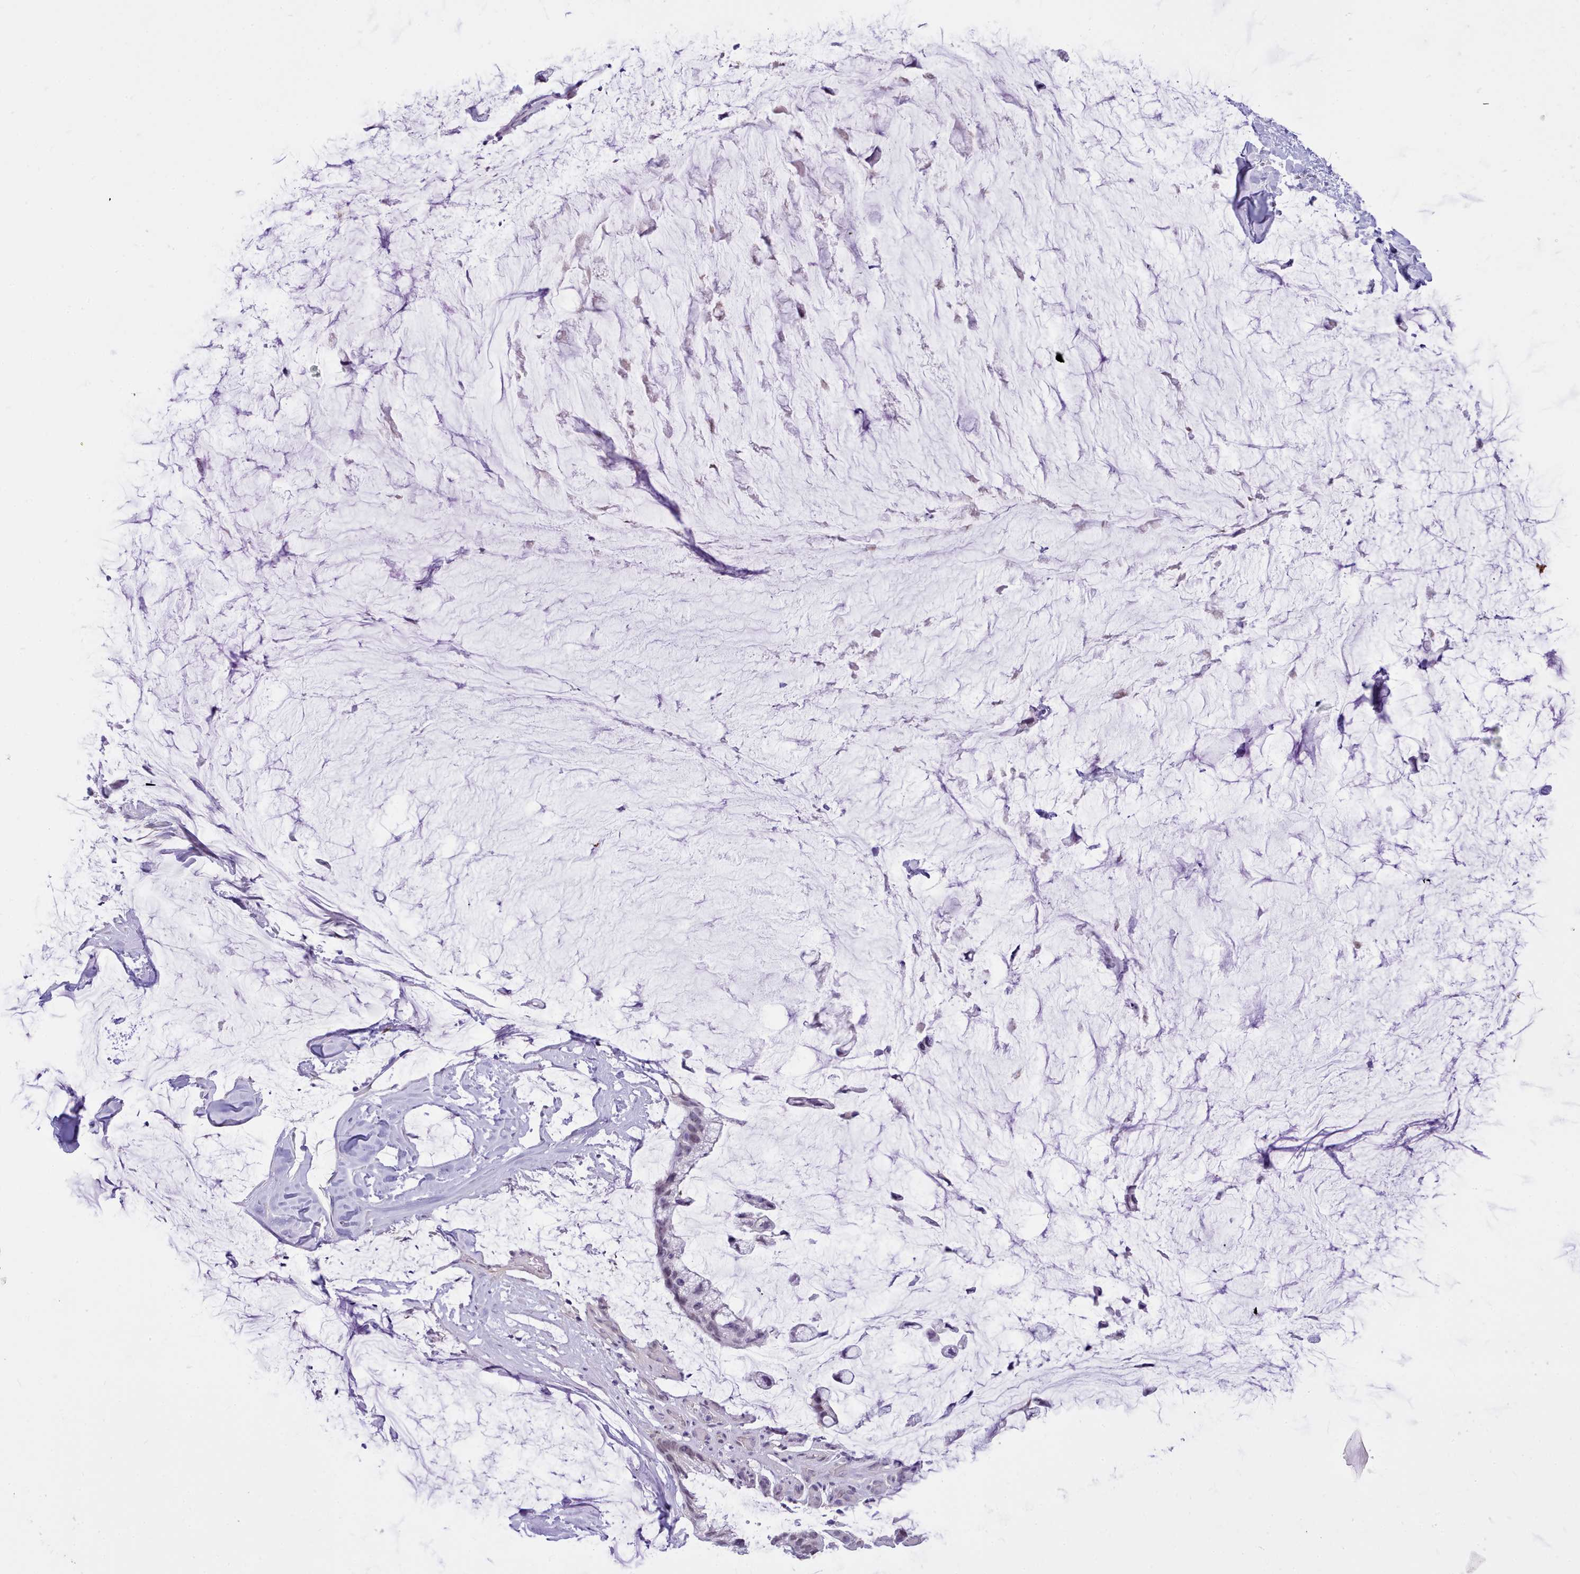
{"staining": {"intensity": "negative", "quantity": "none", "location": "none"}, "tissue": "ovarian cancer", "cell_type": "Tumor cells", "image_type": "cancer", "snomed": [{"axis": "morphology", "description": "Cystadenocarcinoma, mucinous, NOS"}, {"axis": "topography", "description": "Ovary"}], "caption": "Tumor cells show no significant staining in ovarian mucinous cystadenocarcinoma. (DAB (3,3'-diaminobenzidine) immunohistochemistry with hematoxylin counter stain).", "gene": "LRRC37A", "patient": {"sex": "female", "age": 39}}